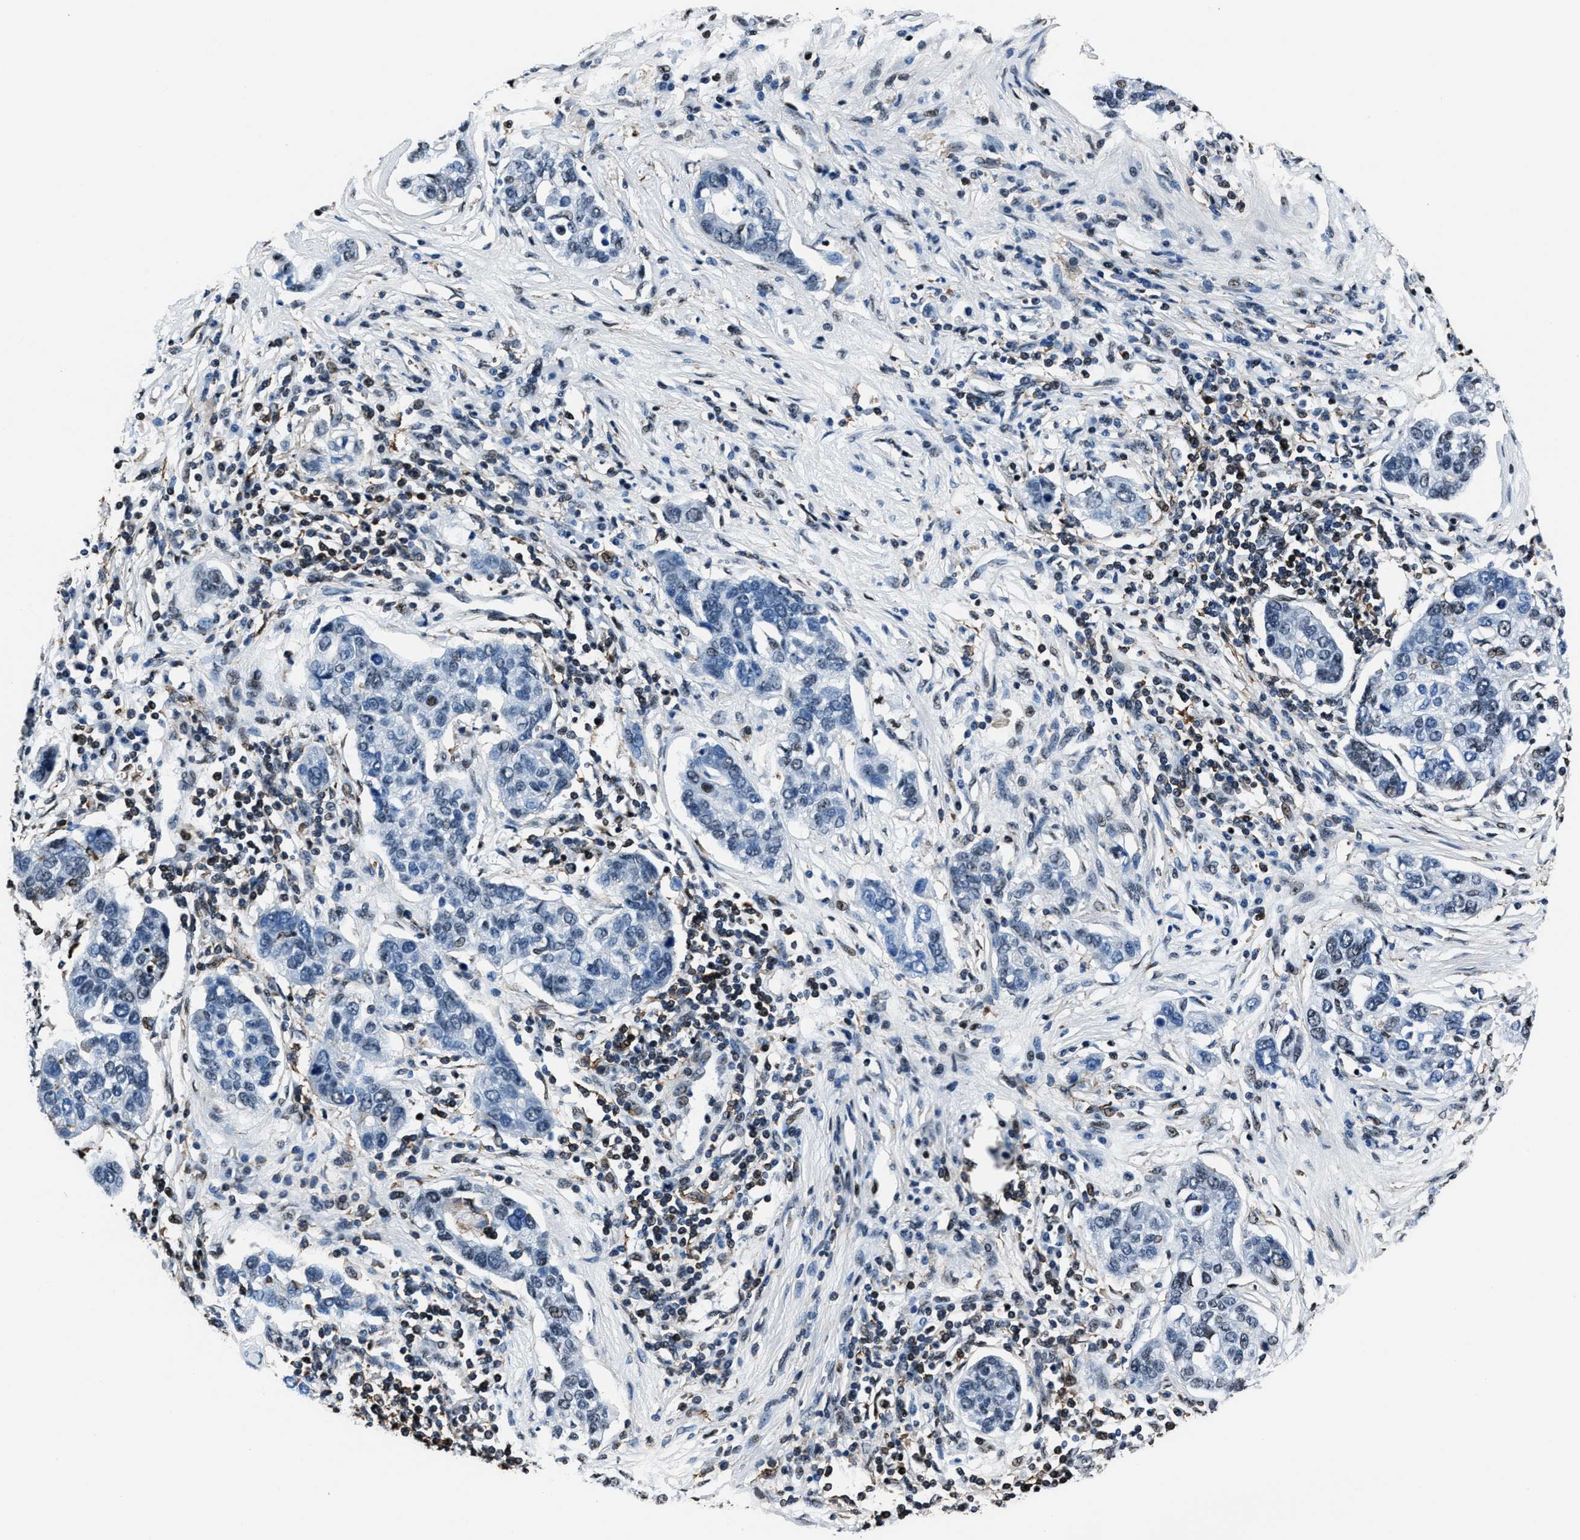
{"staining": {"intensity": "weak", "quantity": "<25%", "location": "nuclear"}, "tissue": "pancreatic cancer", "cell_type": "Tumor cells", "image_type": "cancer", "snomed": [{"axis": "morphology", "description": "Adenocarcinoma, NOS"}, {"axis": "topography", "description": "Pancreas"}], "caption": "The immunohistochemistry image has no significant expression in tumor cells of pancreatic cancer tissue.", "gene": "PPIE", "patient": {"sex": "female", "age": 61}}